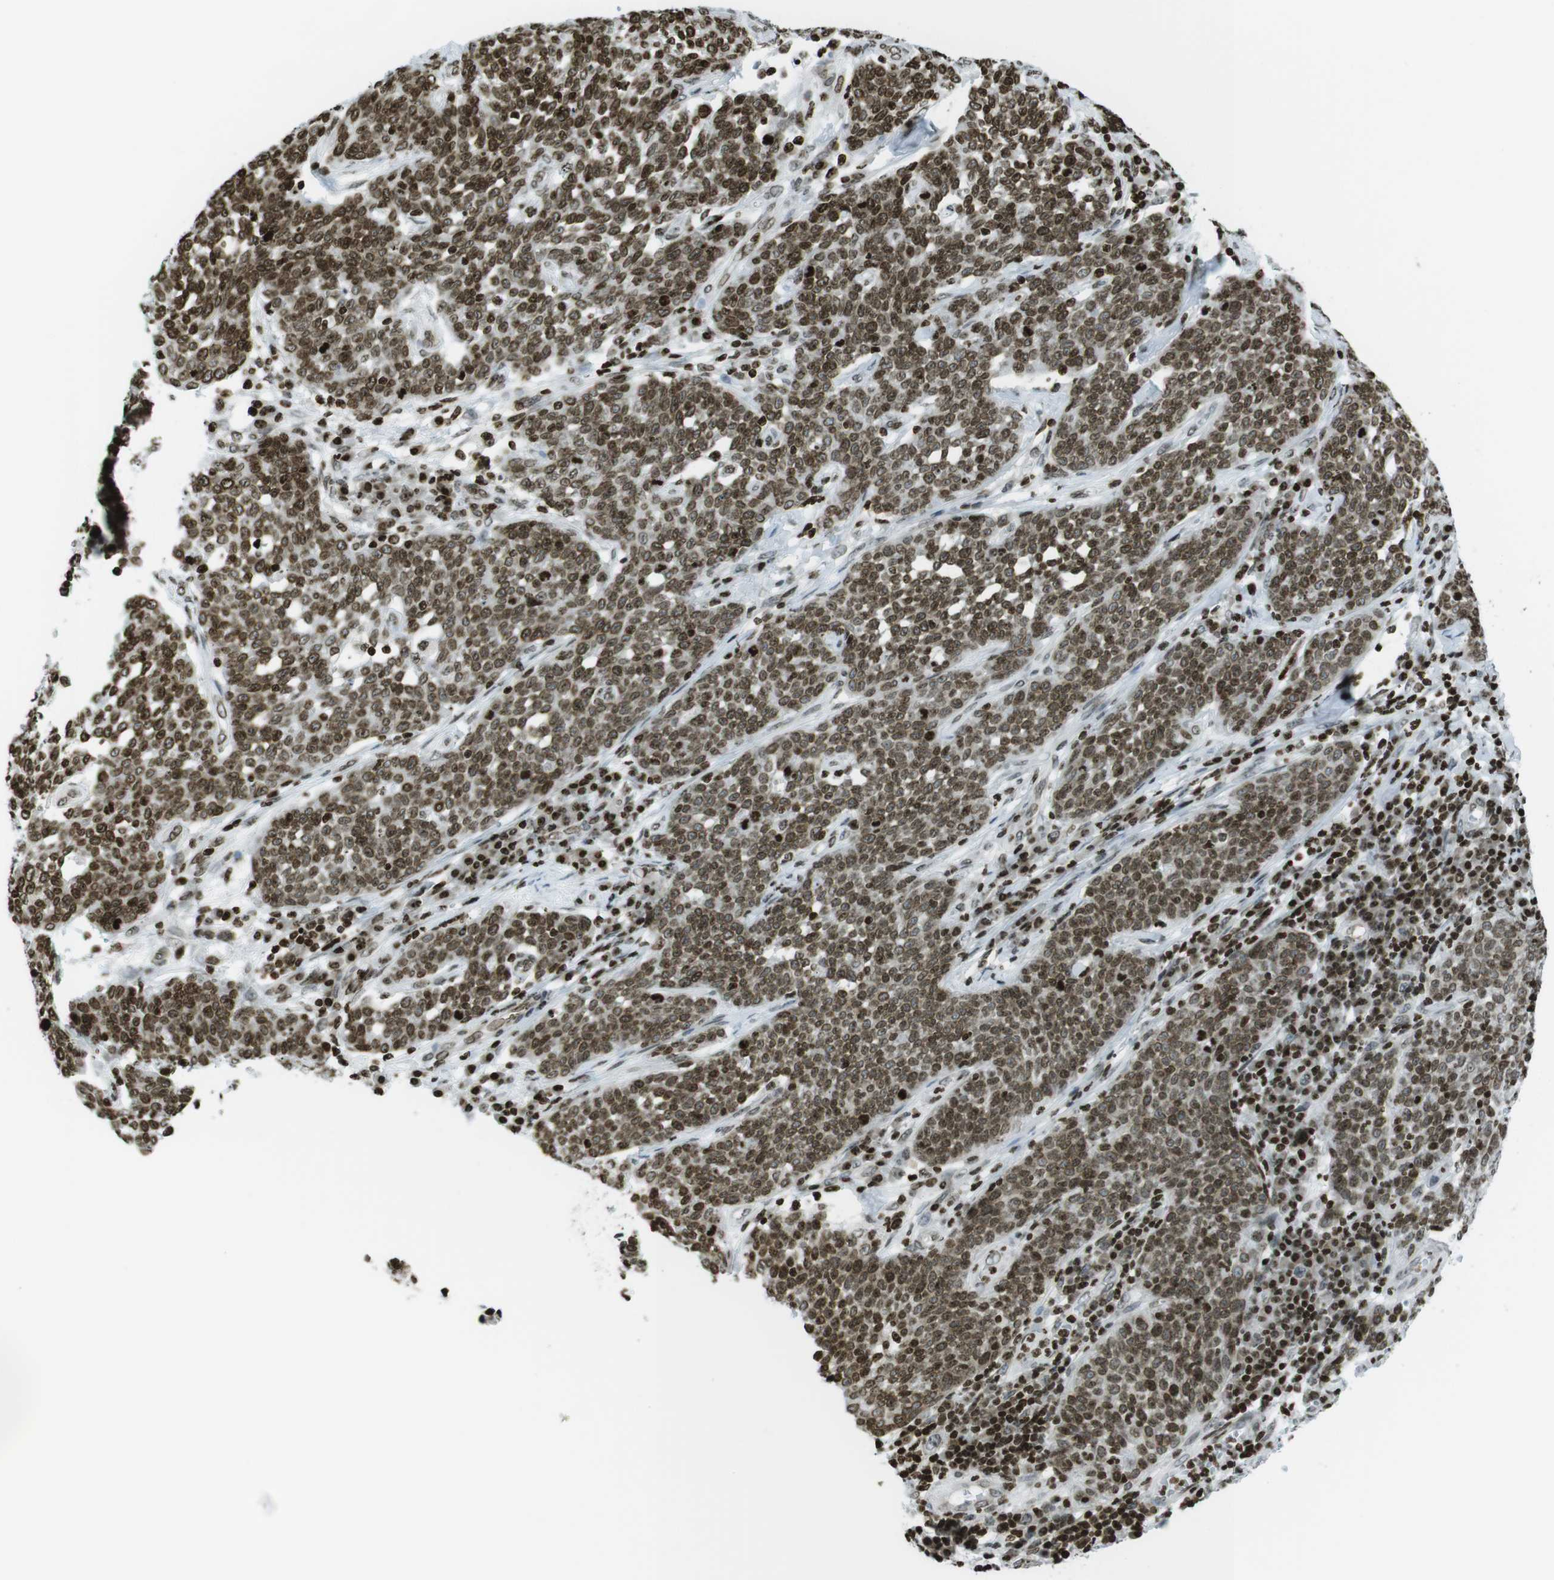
{"staining": {"intensity": "strong", "quantity": ">75%", "location": "nuclear"}, "tissue": "cervical cancer", "cell_type": "Tumor cells", "image_type": "cancer", "snomed": [{"axis": "morphology", "description": "Squamous cell carcinoma, NOS"}, {"axis": "topography", "description": "Cervix"}], "caption": "Immunohistochemistry staining of cervical cancer, which exhibits high levels of strong nuclear positivity in about >75% of tumor cells indicating strong nuclear protein positivity. The staining was performed using DAB (brown) for protein detection and nuclei were counterstained in hematoxylin (blue).", "gene": "H2AC8", "patient": {"sex": "female", "age": 34}}